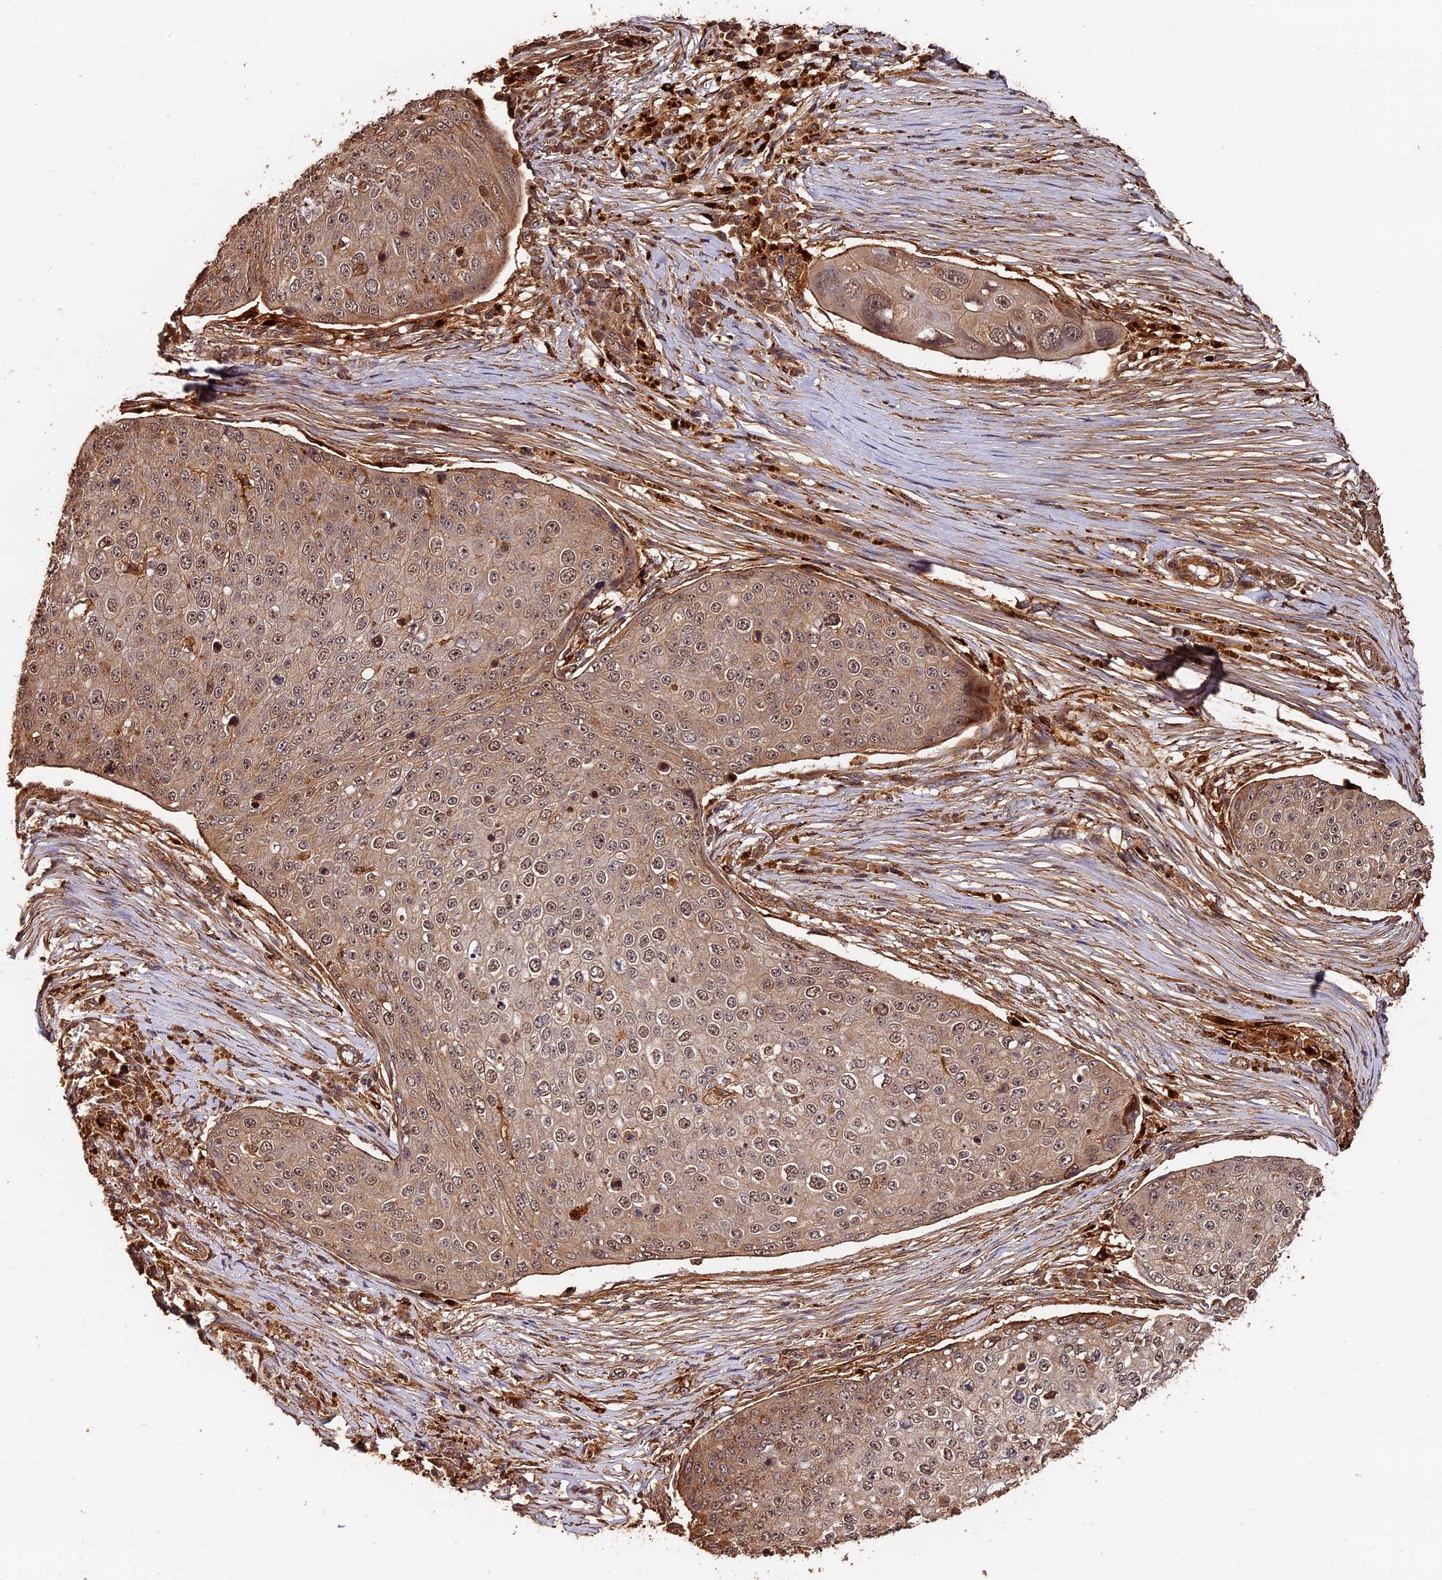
{"staining": {"intensity": "weak", "quantity": ">75%", "location": "cytoplasmic/membranous,nuclear"}, "tissue": "skin cancer", "cell_type": "Tumor cells", "image_type": "cancer", "snomed": [{"axis": "morphology", "description": "Squamous cell carcinoma, NOS"}, {"axis": "topography", "description": "Skin"}], "caption": "Immunohistochemistry (IHC) photomicrograph of neoplastic tissue: human skin squamous cell carcinoma stained using immunohistochemistry exhibits low levels of weak protein expression localized specifically in the cytoplasmic/membranous and nuclear of tumor cells, appearing as a cytoplasmic/membranous and nuclear brown color.", "gene": "MMP15", "patient": {"sex": "male", "age": 71}}